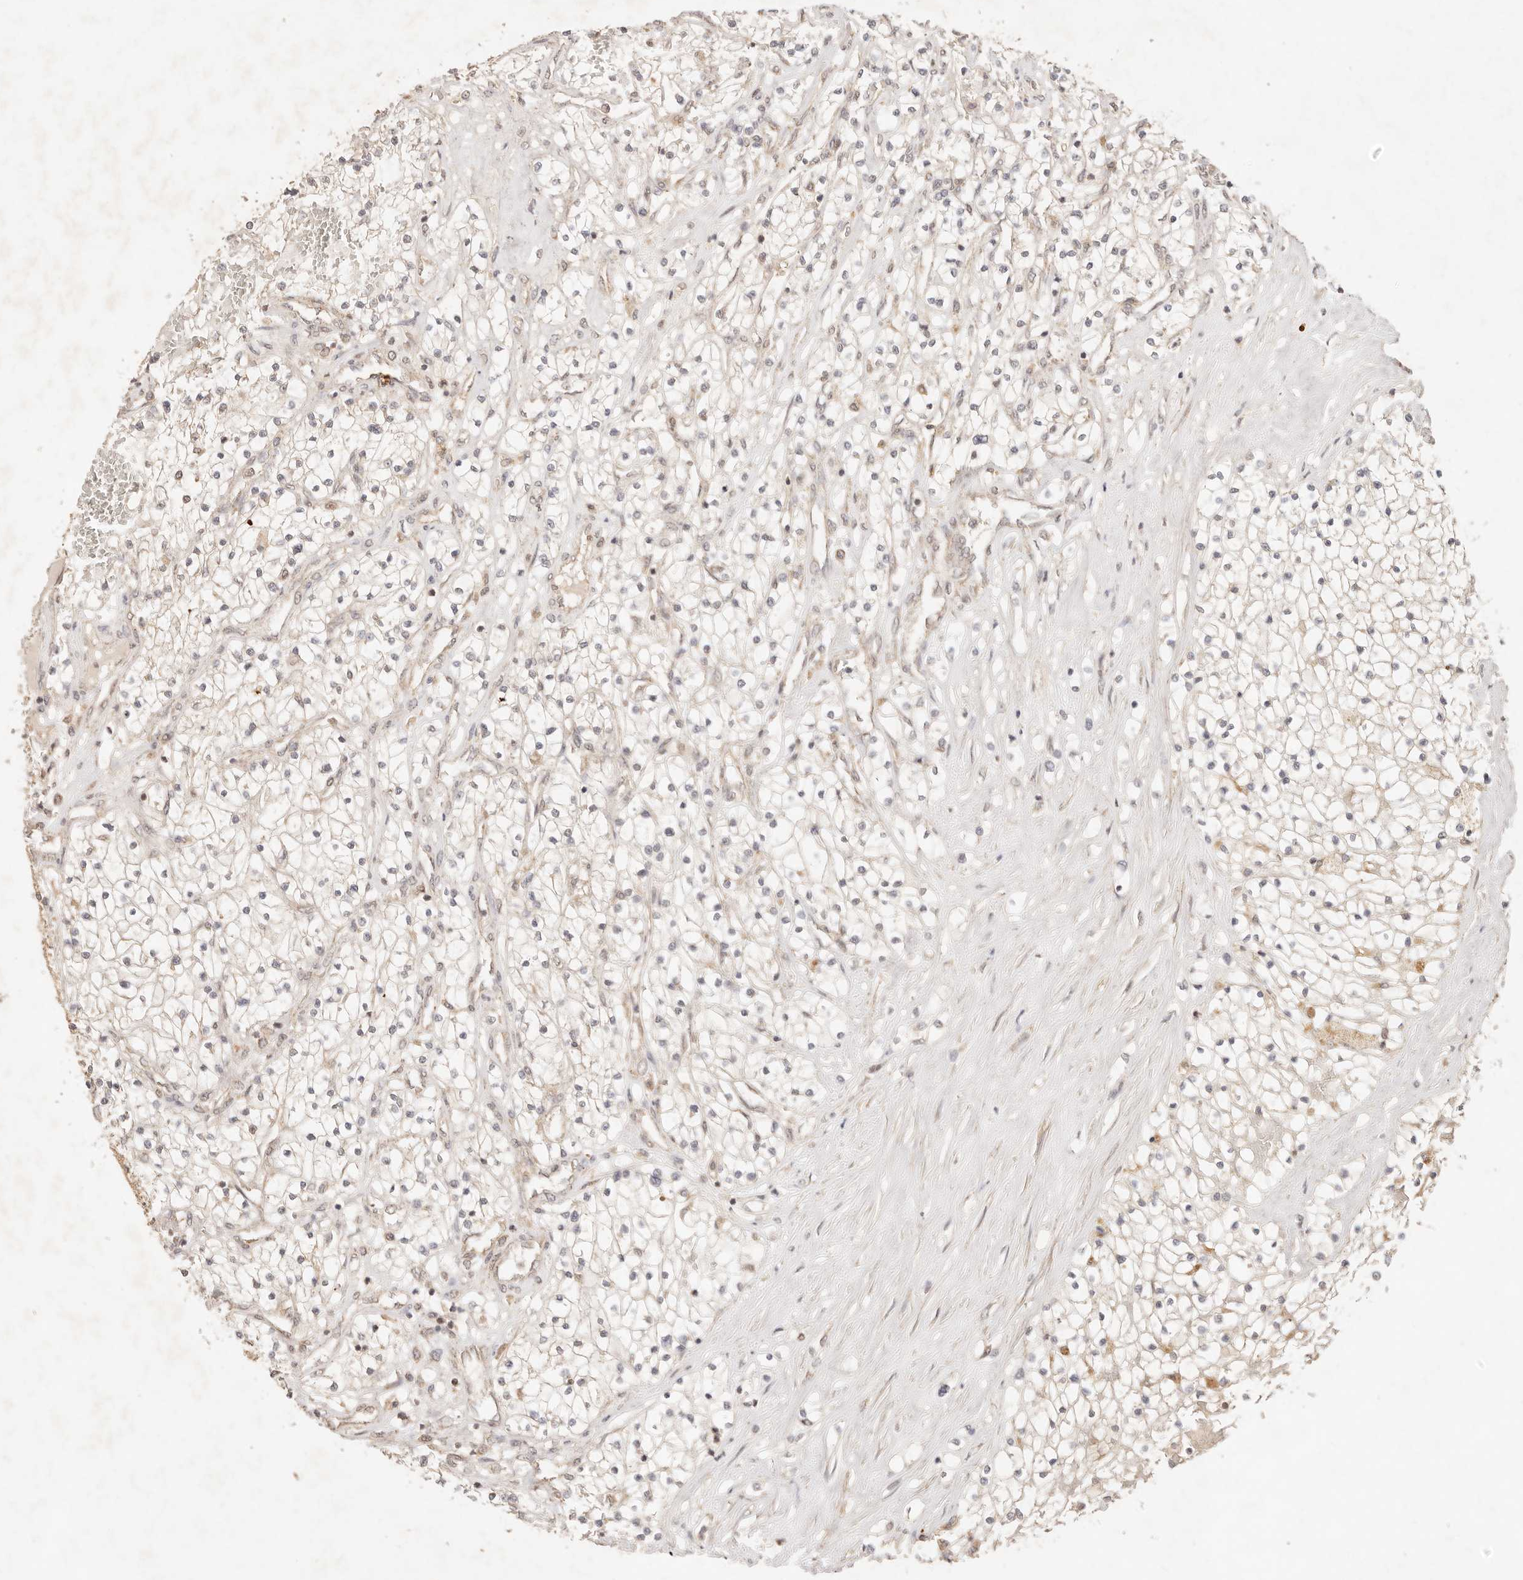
{"staining": {"intensity": "weak", "quantity": "<25%", "location": "cytoplasmic/membranous"}, "tissue": "renal cancer", "cell_type": "Tumor cells", "image_type": "cancer", "snomed": [{"axis": "morphology", "description": "Normal tissue, NOS"}, {"axis": "morphology", "description": "Adenocarcinoma, NOS"}, {"axis": "topography", "description": "Kidney"}], "caption": "This image is of renal cancer stained with IHC to label a protein in brown with the nuclei are counter-stained blue. There is no expression in tumor cells. Brightfield microscopy of immunohistochemistry stained with DAB (brown) and hematoxylin (blue), captured at high magnification.", "gene": "TRIM11", "patient": {"sex": "male", "age": 68}}